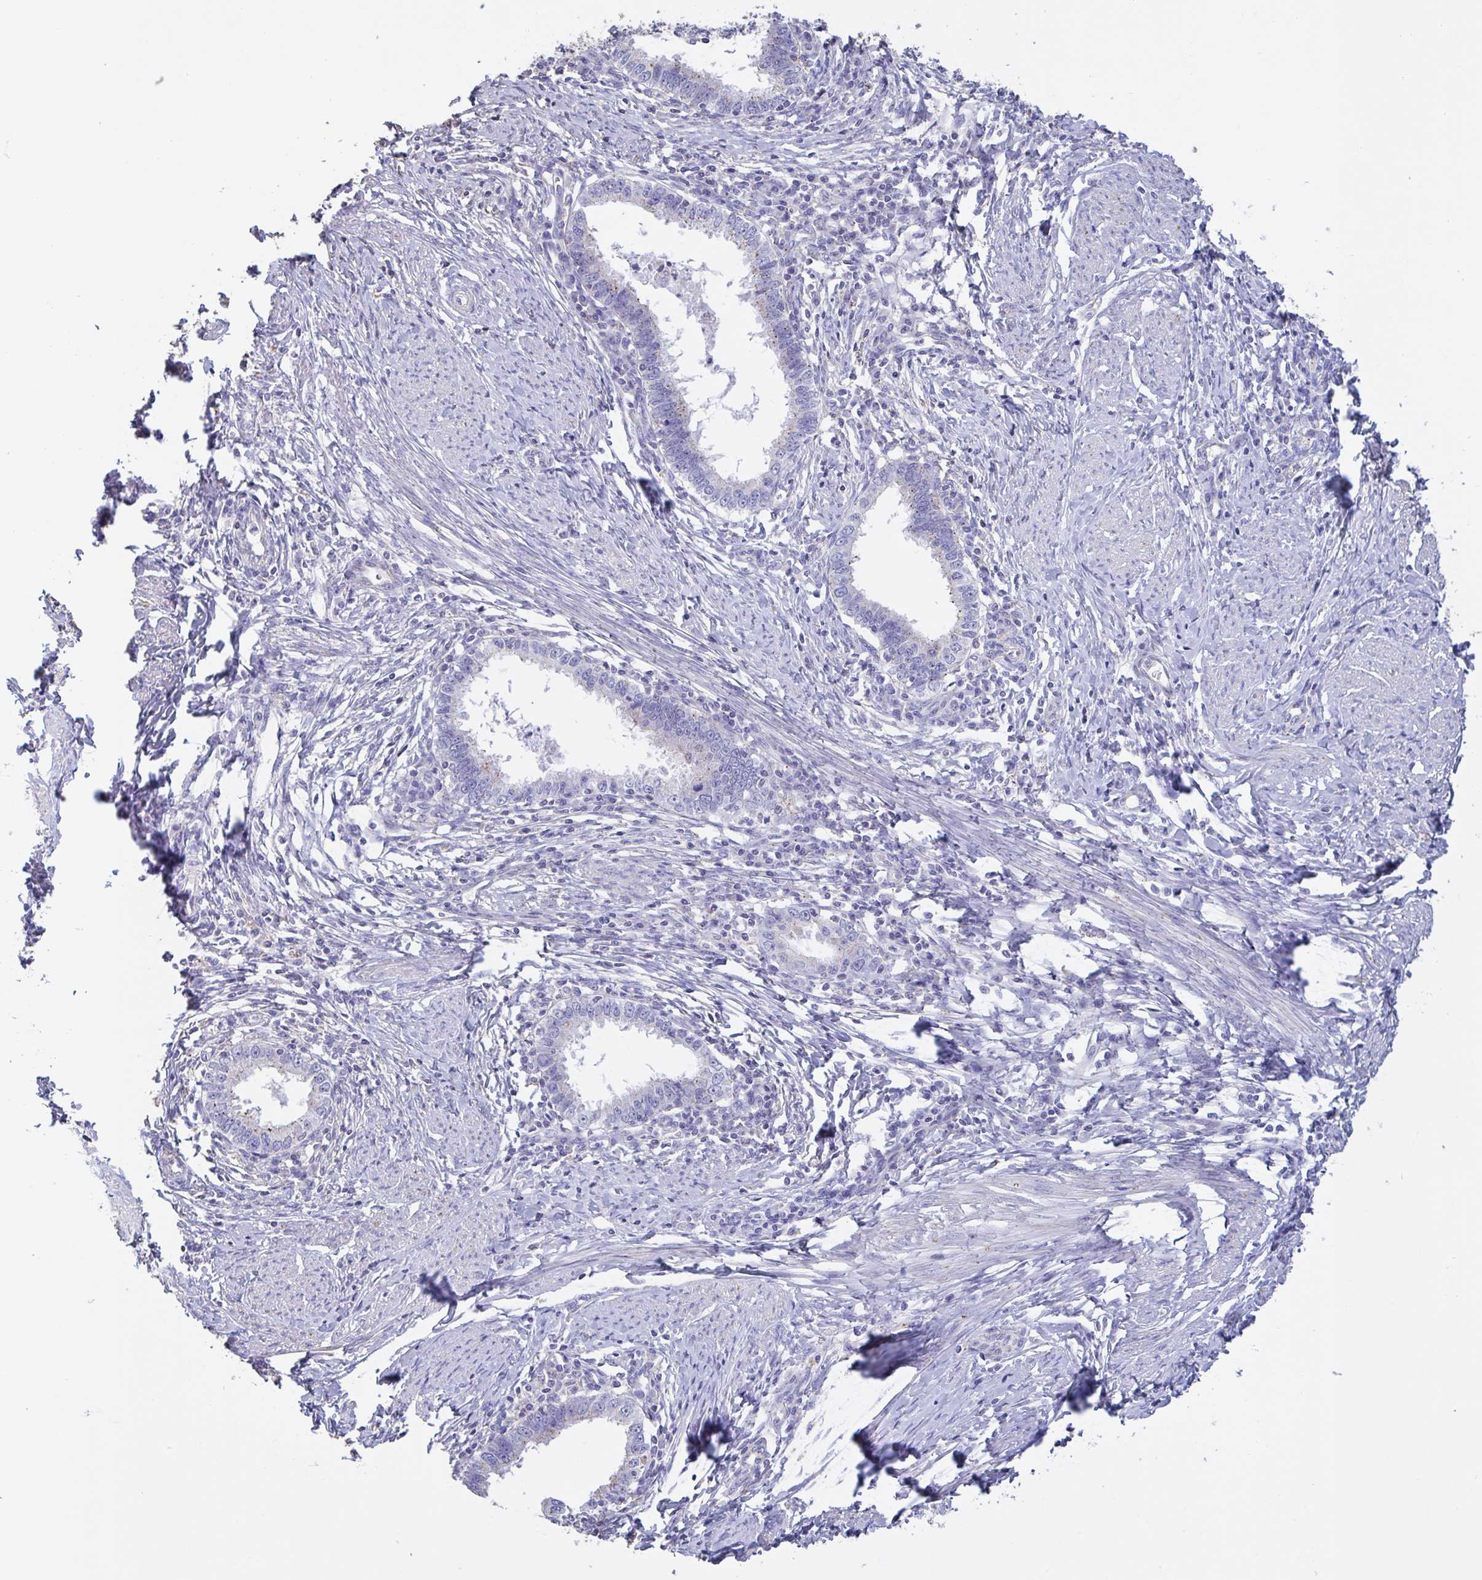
{"staining": {"intensity": "negative", "quantity": "none", "location": "none"}, "tissue": "cervical cancer", "cell_type": "Tumor cells", "image_type": "cancer", "snomed": [{"axis": "morphology", "description": "Adenocarcinoma, NOS"}, {"axis": "topography", "description": "Cervix"}], "caption": "Histopathology image shows no protein staining in tumor cells of cervical adenocarcinoma tissue. (DAB (3,3'-diaminobenzidine) immunohistochemistry (IHC) with hematoxylin counter stain).", "gene": "CHMP5", "patient": {"sex": "female", "age": 36}}